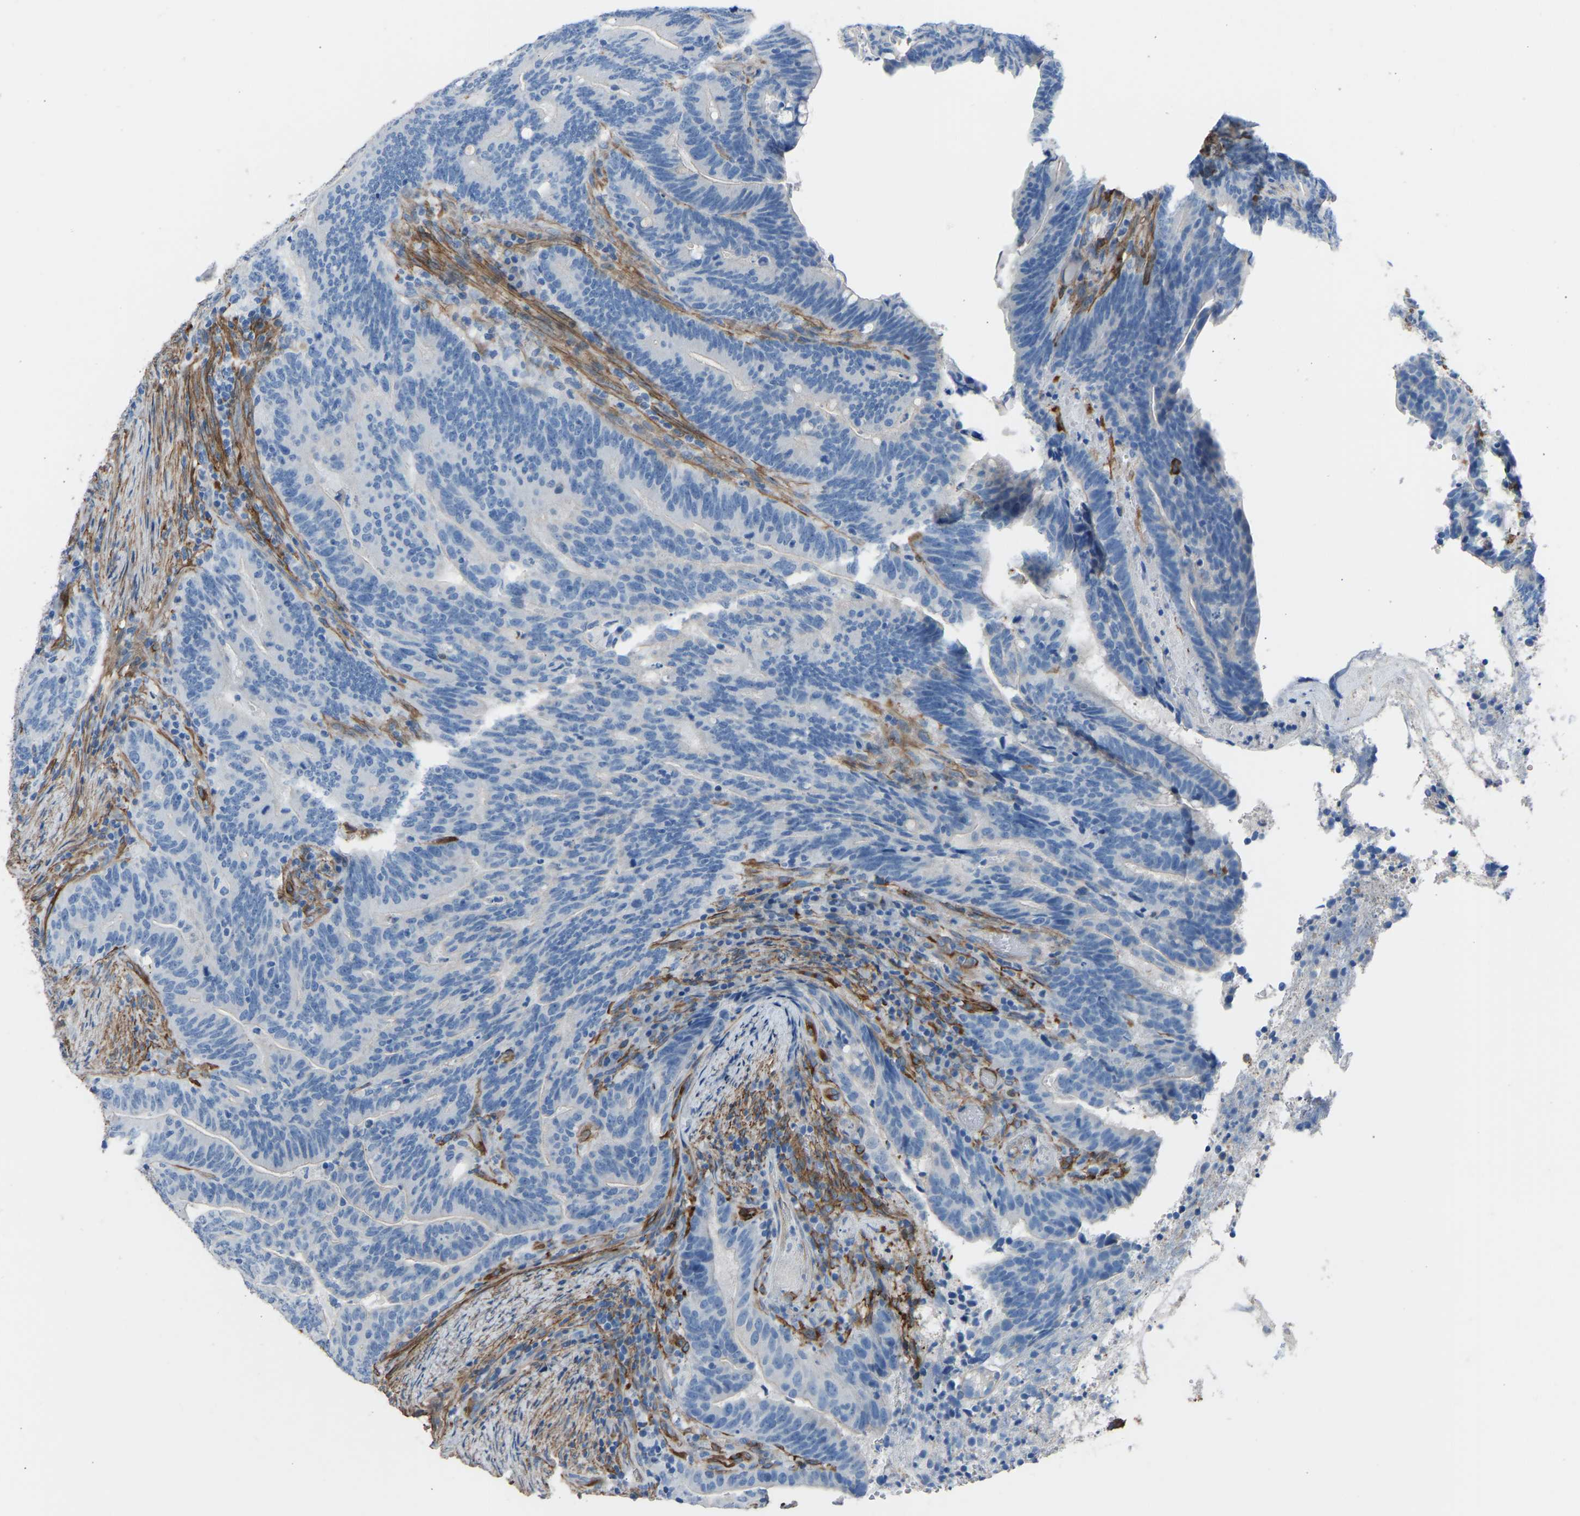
{"staining": {"intensity": "negative", "quantity": "none", "location": "none"}, "tissue": "colorectal cancer", "cell_type": "Tumor cells", "image_type": "cancer", "snomed": [{"axis": "morphology", "description": "Adenocarcinoma, NOS"}, {"axis": "topography", "description": "Colon"}], "caption": "Micrograph shows no significant protein expression in tumor cells of colorectal adenocarcinoma.", "gene": "MYH10", "patient": {"sex": "female", "age": 66}}